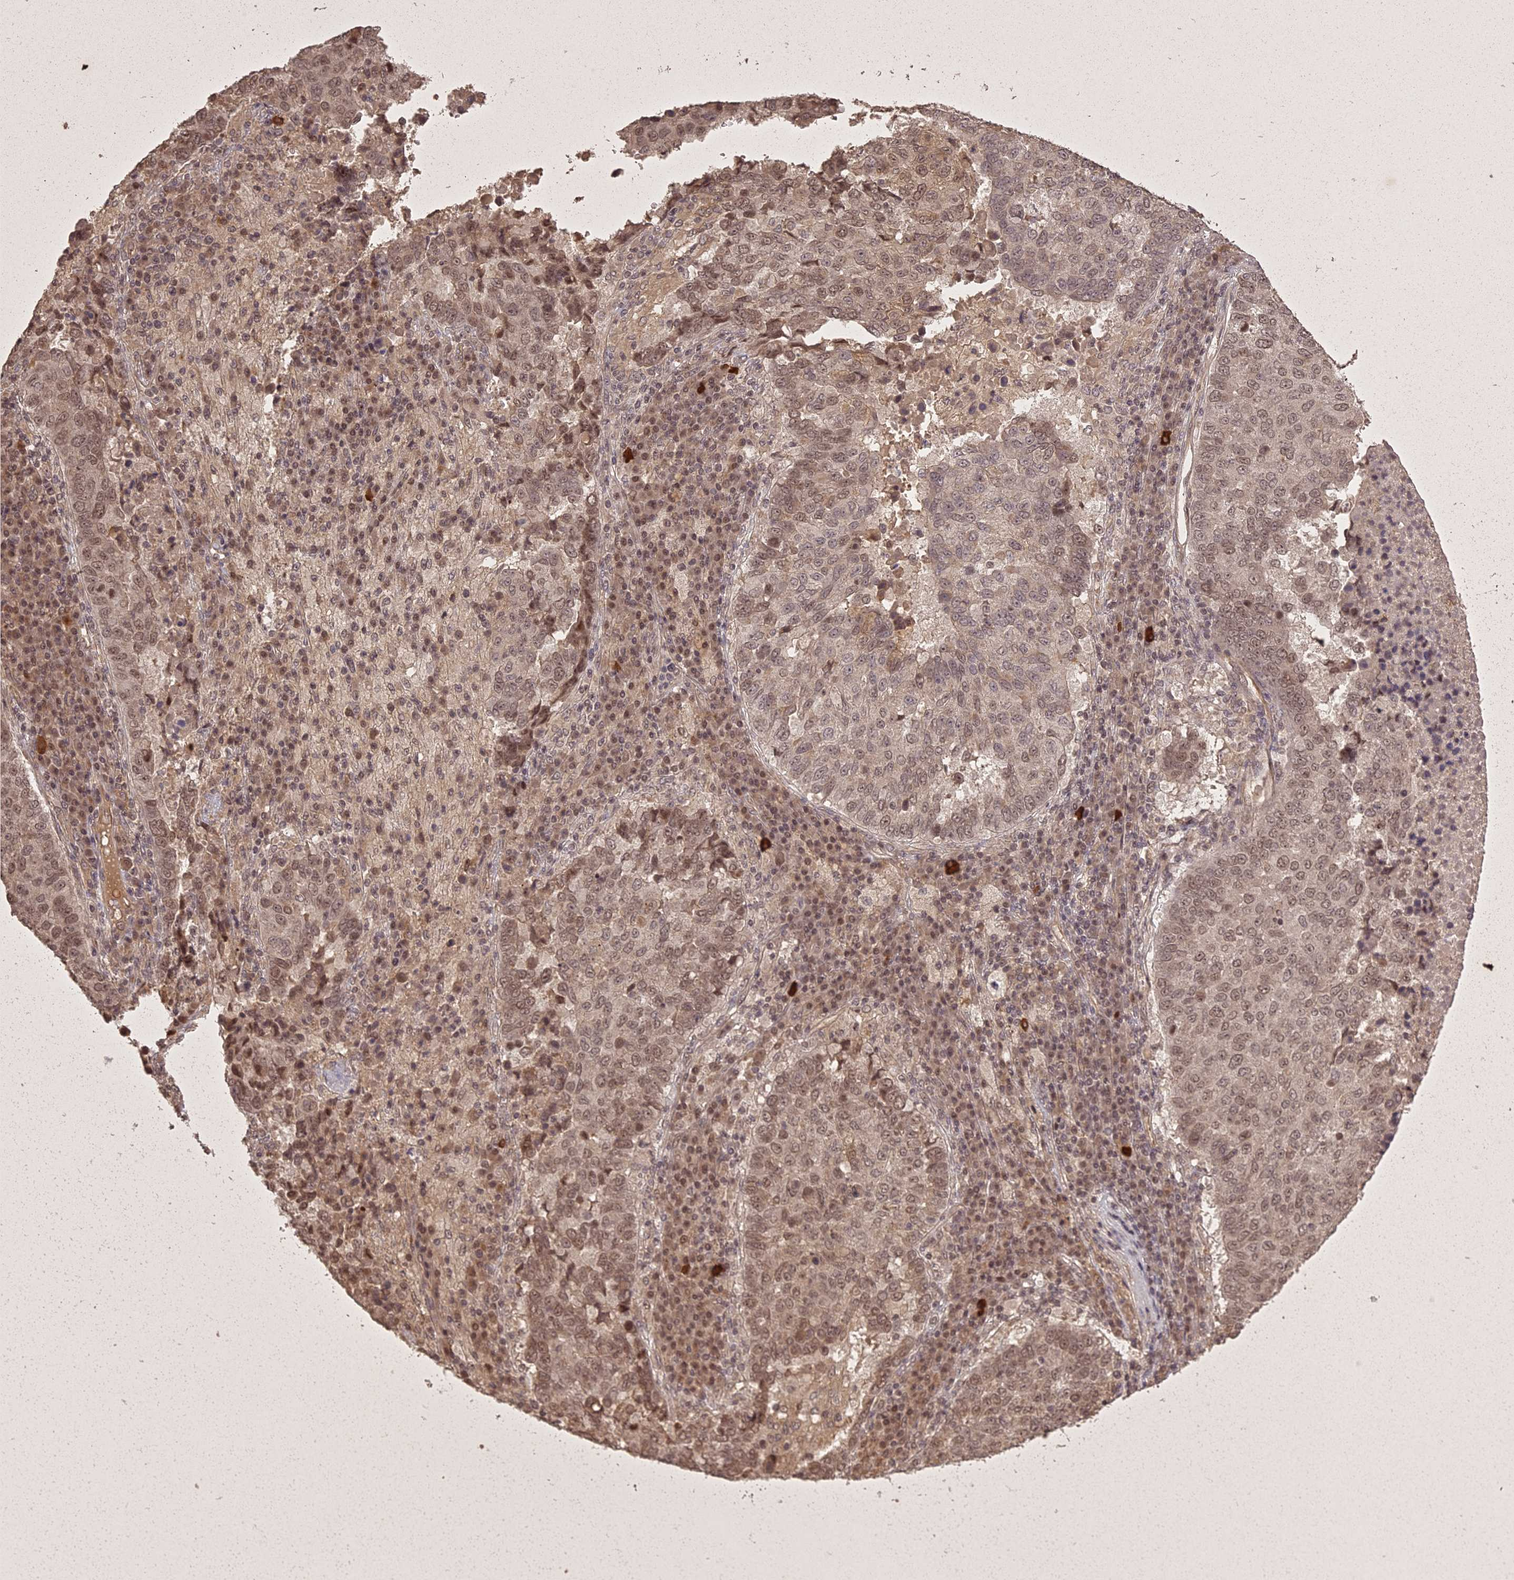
{"staining": {"intensity": "moderate", "quantity": ">75%", "location": "nuclear"}, "tissue": "lung cancer", "cell_type": "Tumor cells", "image_type": "cancer", "snomed": [{"axis": "morphology", "description": "Squamous cell carcinoma, NOS"}, {"axis": "topography", "description": "Lung"}], "caption": "Immunohistochemical staining of lung squamous cell carcinoma displays moderate nuclear protein expression in about >75% of tumor cells.", "gene": "ING5", "patient": {"sex": "male", "age": 73}}